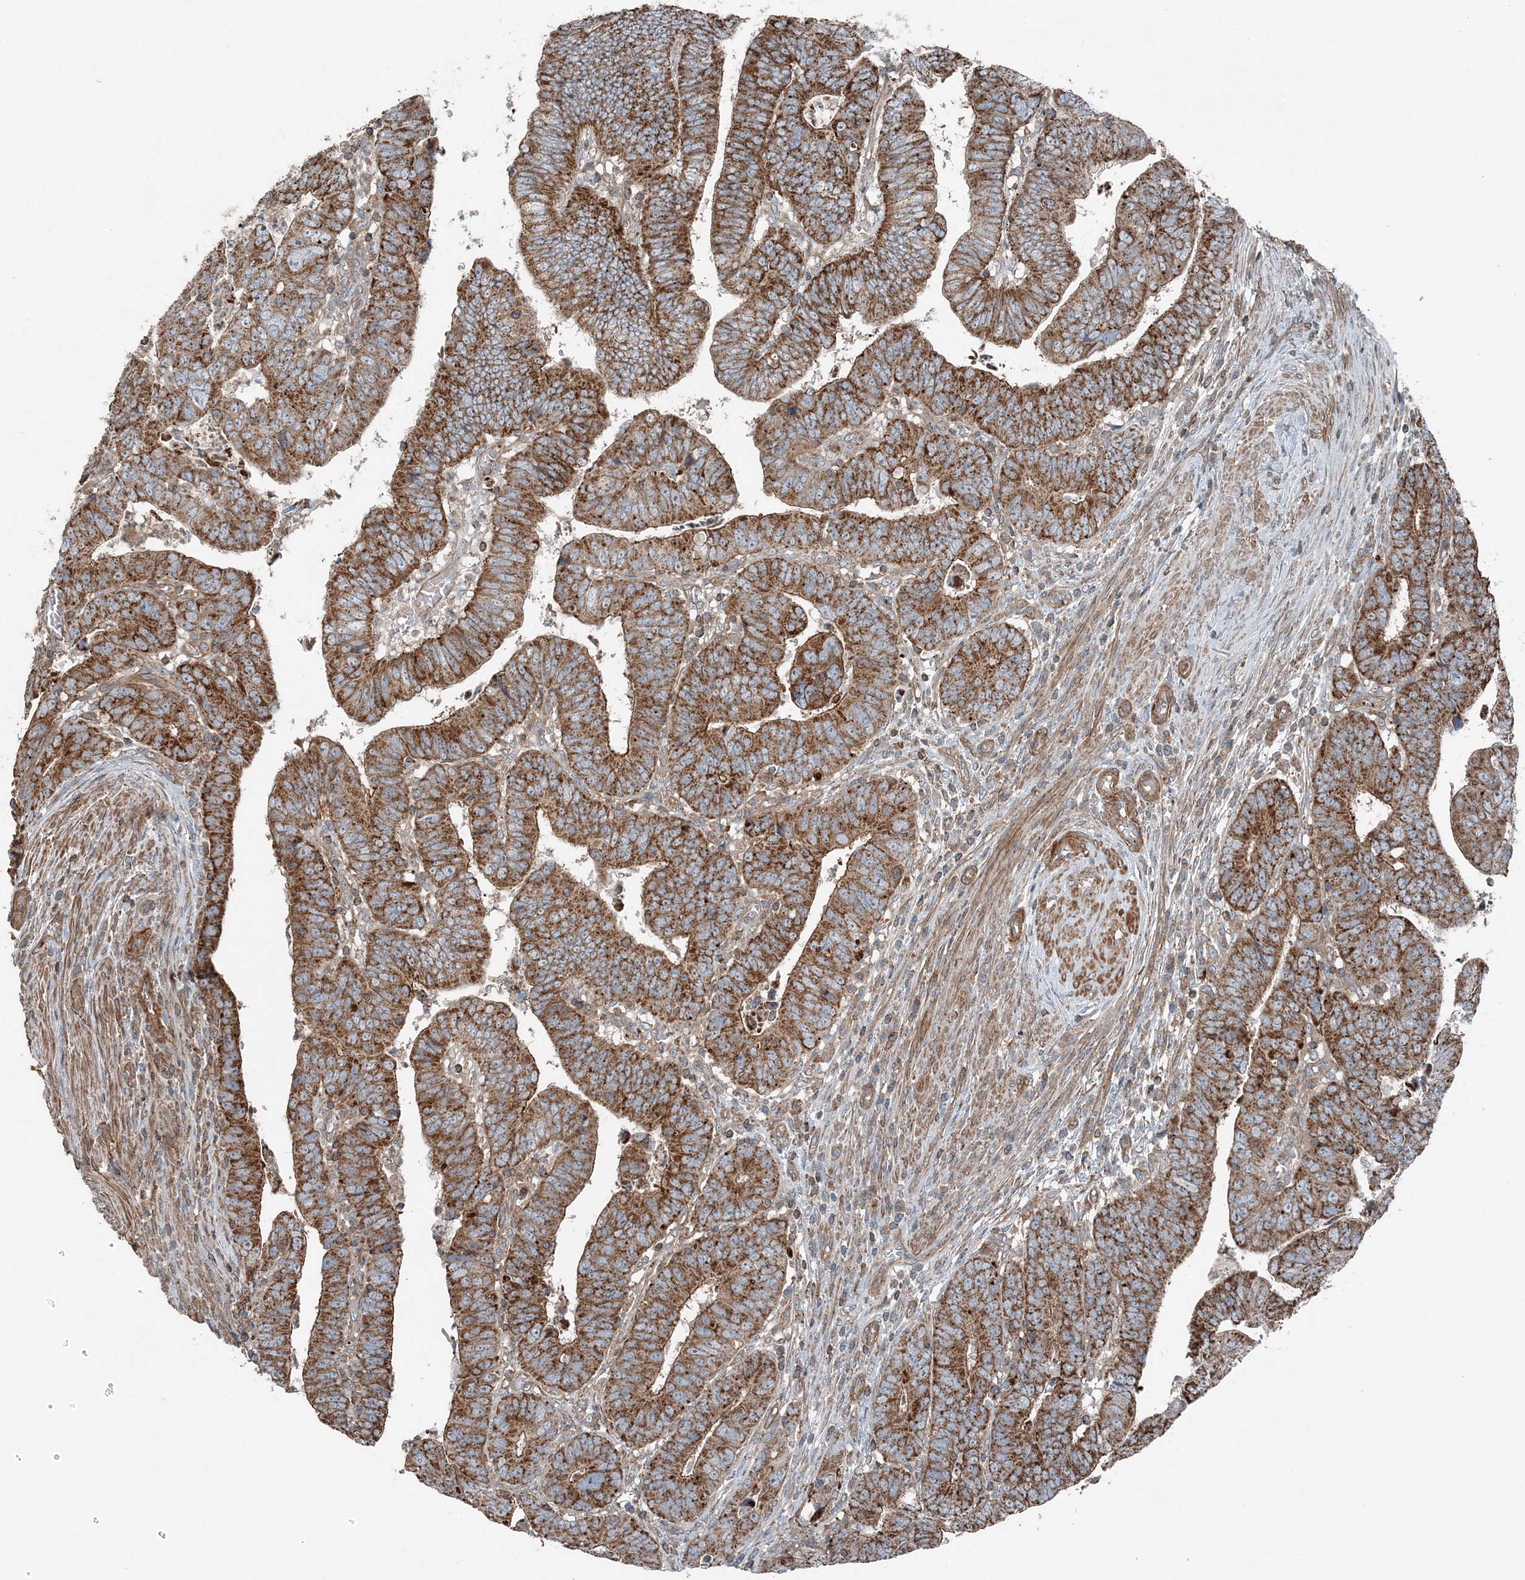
{"staining": {"intensity": "moderate", "quantity": ">75%", "location": "cytoplasmic/membranous"}, "tissue": "colorectal cancer", "cell_type": "Tumor cells", "image_type": "cancer", "snomed": [{"axis": "morphology", "description": "Normal tissue, NOS"}, {"axis": "morphology", "description": "Adenocarcinoma, NOS"}, {"axis": "topography", "description": "Rectum"}], "caption": "Protein analysis of colorectal cancer (adenocarcinoma) tissue reveals moderate cytoplasmic/membranous positivity in approximately >75% of tumor cells.", "gene": "KY", "patient": {"sex": "female", "age": 65}}